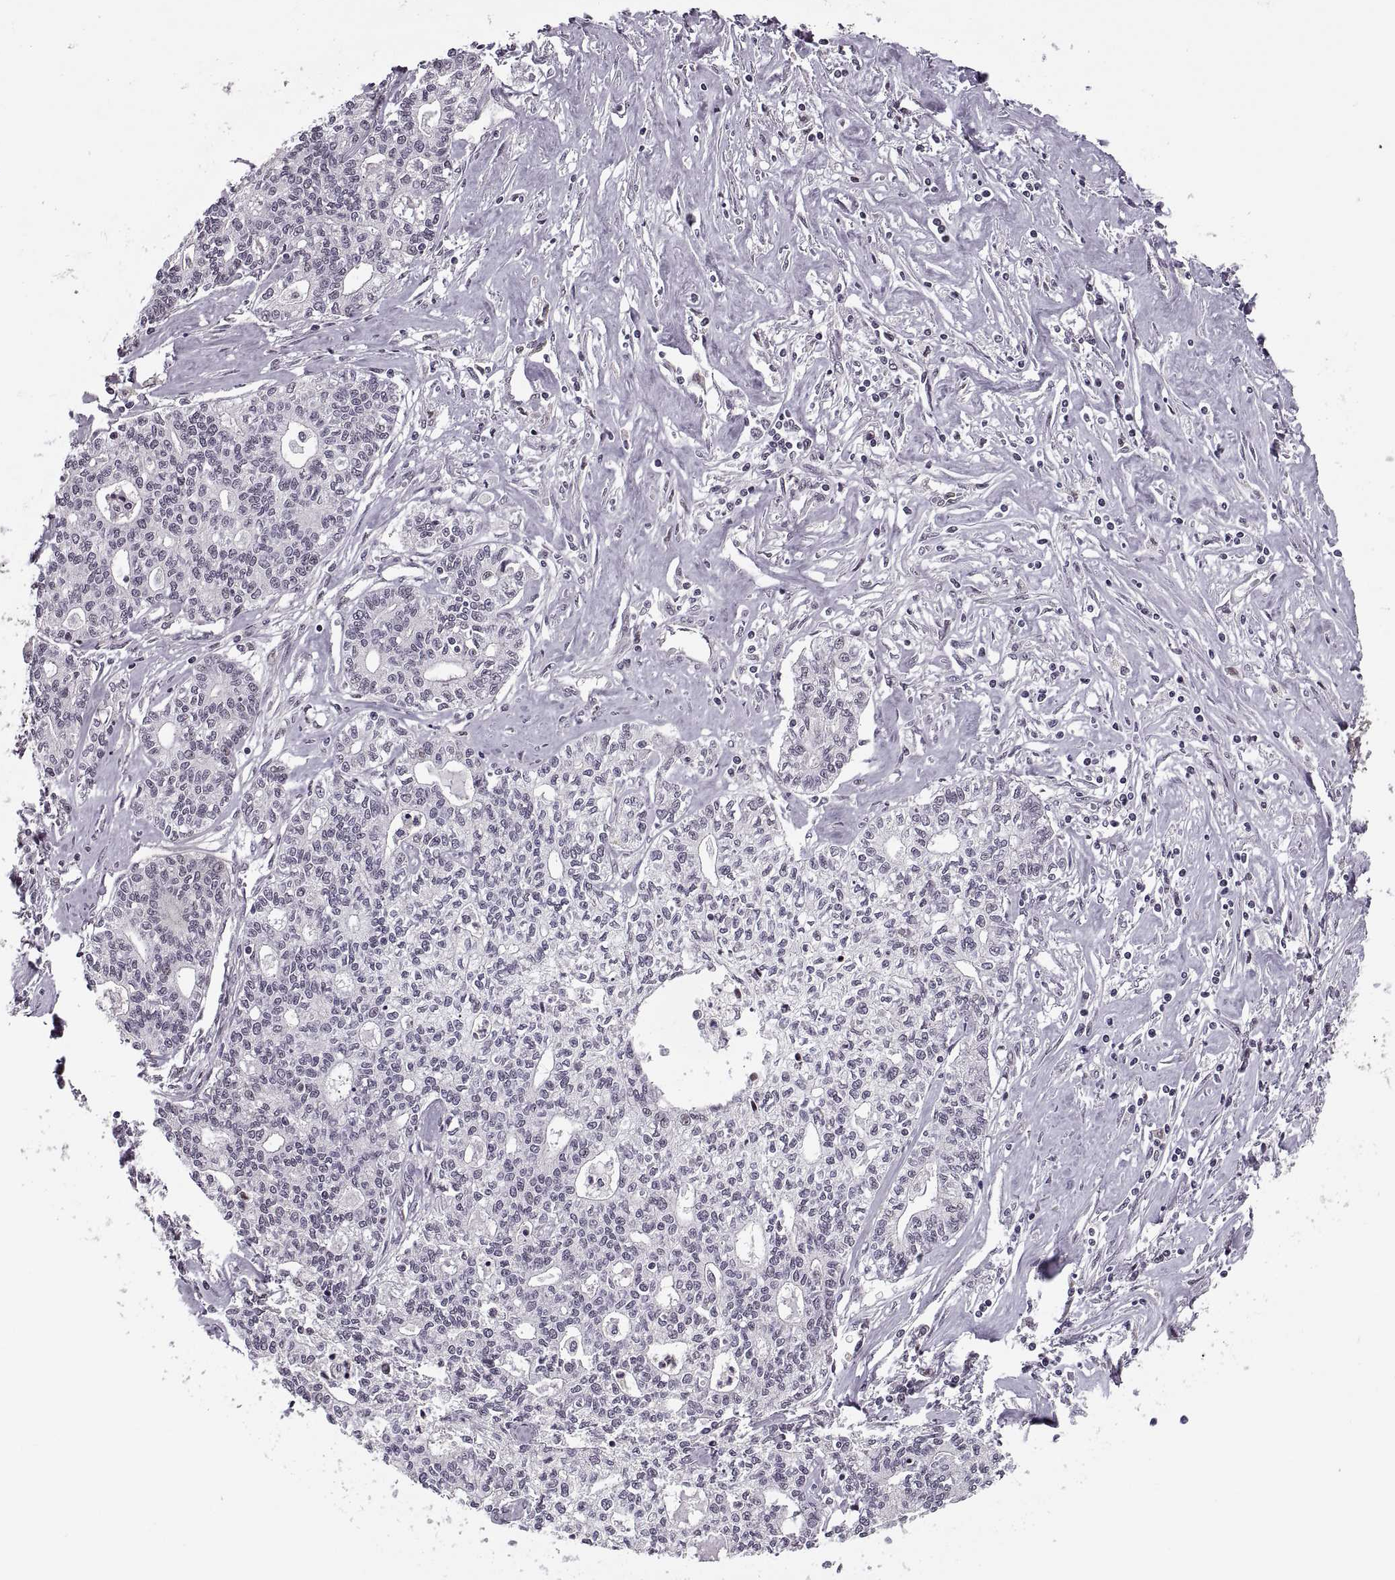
{"staining": {"intensity": "negative", "quantity": "none", "location": "none"}, "tissue": "liver cancer", "cell_type": "Tumor cells", "image_type": "cancer", "snomed": [{"axis": "morphology", "description": "Cholangiocarcinoma"}, {"axis": "topography", "description": "Liver"}], "caption": "IHC image of human liver cholangiocarcinoma stained for a protein (brown), which displays no positivity in tumor cells.", "gene": "LUZP2", "patient": {"sex": "female", "age": 61}}